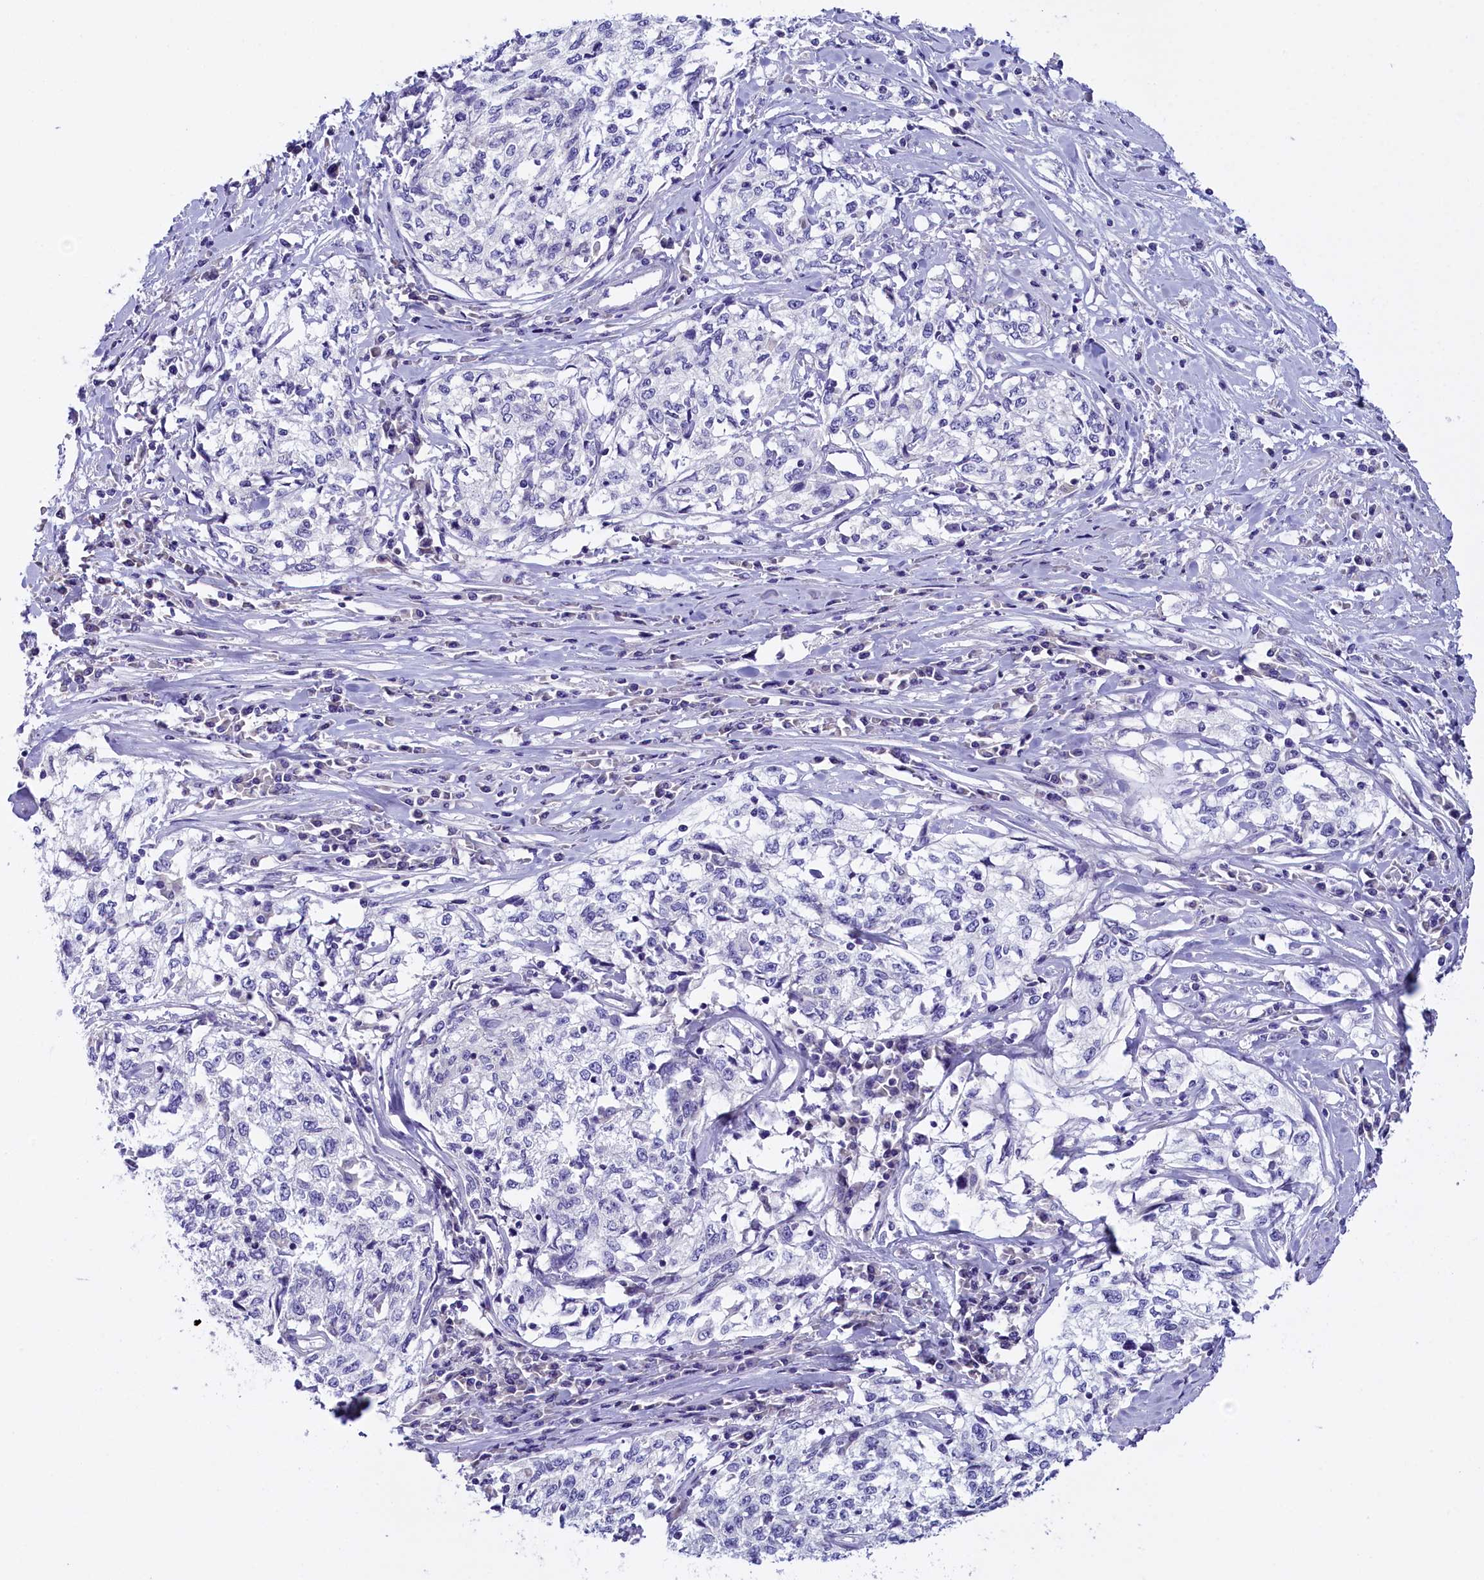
{"staining": {"intensity": "negative", "quantity": "none", "location": "none"}, "tissue": "cervical cancer", "cell_type": "Tumor cells", "image_type": "cancer", "snomed": [{"axis": "morphology", "description": "Squamous cell carcinoma, NOS"}, {"axis": "topography", "description": "Cervix"}], "caption": "The micrograph displays no staining of tumor cells in squamous cell carcinoma (cervical). The staining is performed using DAB (3,3'-diaminobenzidine) brown chromogen with nuclei counter-stained in using hematoxylin.", "gene": "RTTN", "patient": {"sex": "female", "age": 57}}